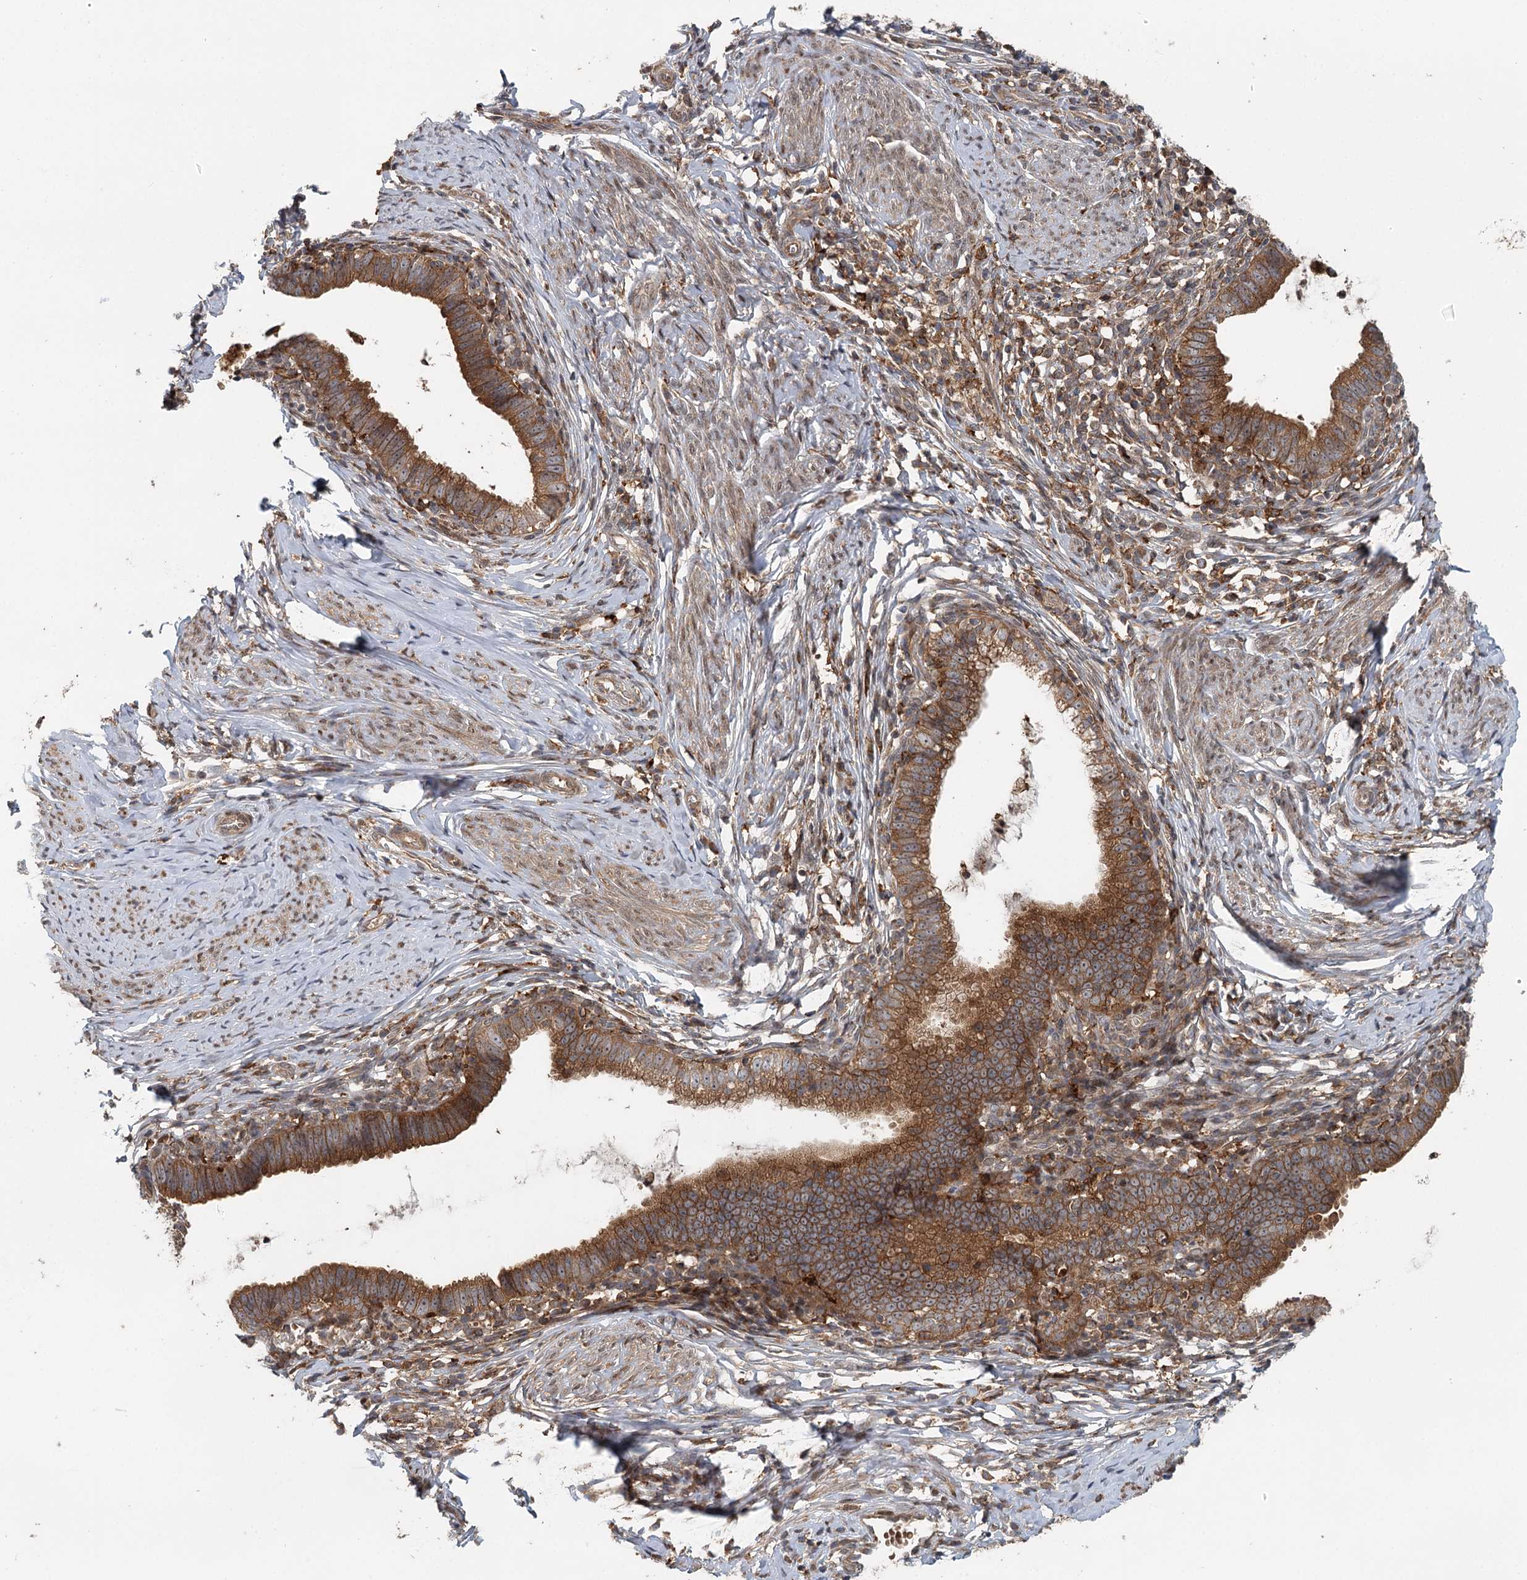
{"staining": {"intensity": "strong", "quantity": ">75%", "location": "cytoplasmic/membranous"}, "tissue": "cervical cancer", "cell_type": "Tumor cells", "image_type": "cancer", "snomed": [{"axis": "morphology", "description": "Adenocarcinoma, NOS"}, {"axis": "topography", "description": "Cervix"}], "caption": "Protein expression analysis of adenocarcinoma (cervical) displays strong cytoplasmic/membranous expression in about >75% of tumor cells. (Stains: DAB (3,3'-diaminobenzidine) in brown, nuclei in blue, Microscopy: brightfield microscopy at high magnification).", "gene": "RNF111", "patient": {"sex": "female", "age": 36}}